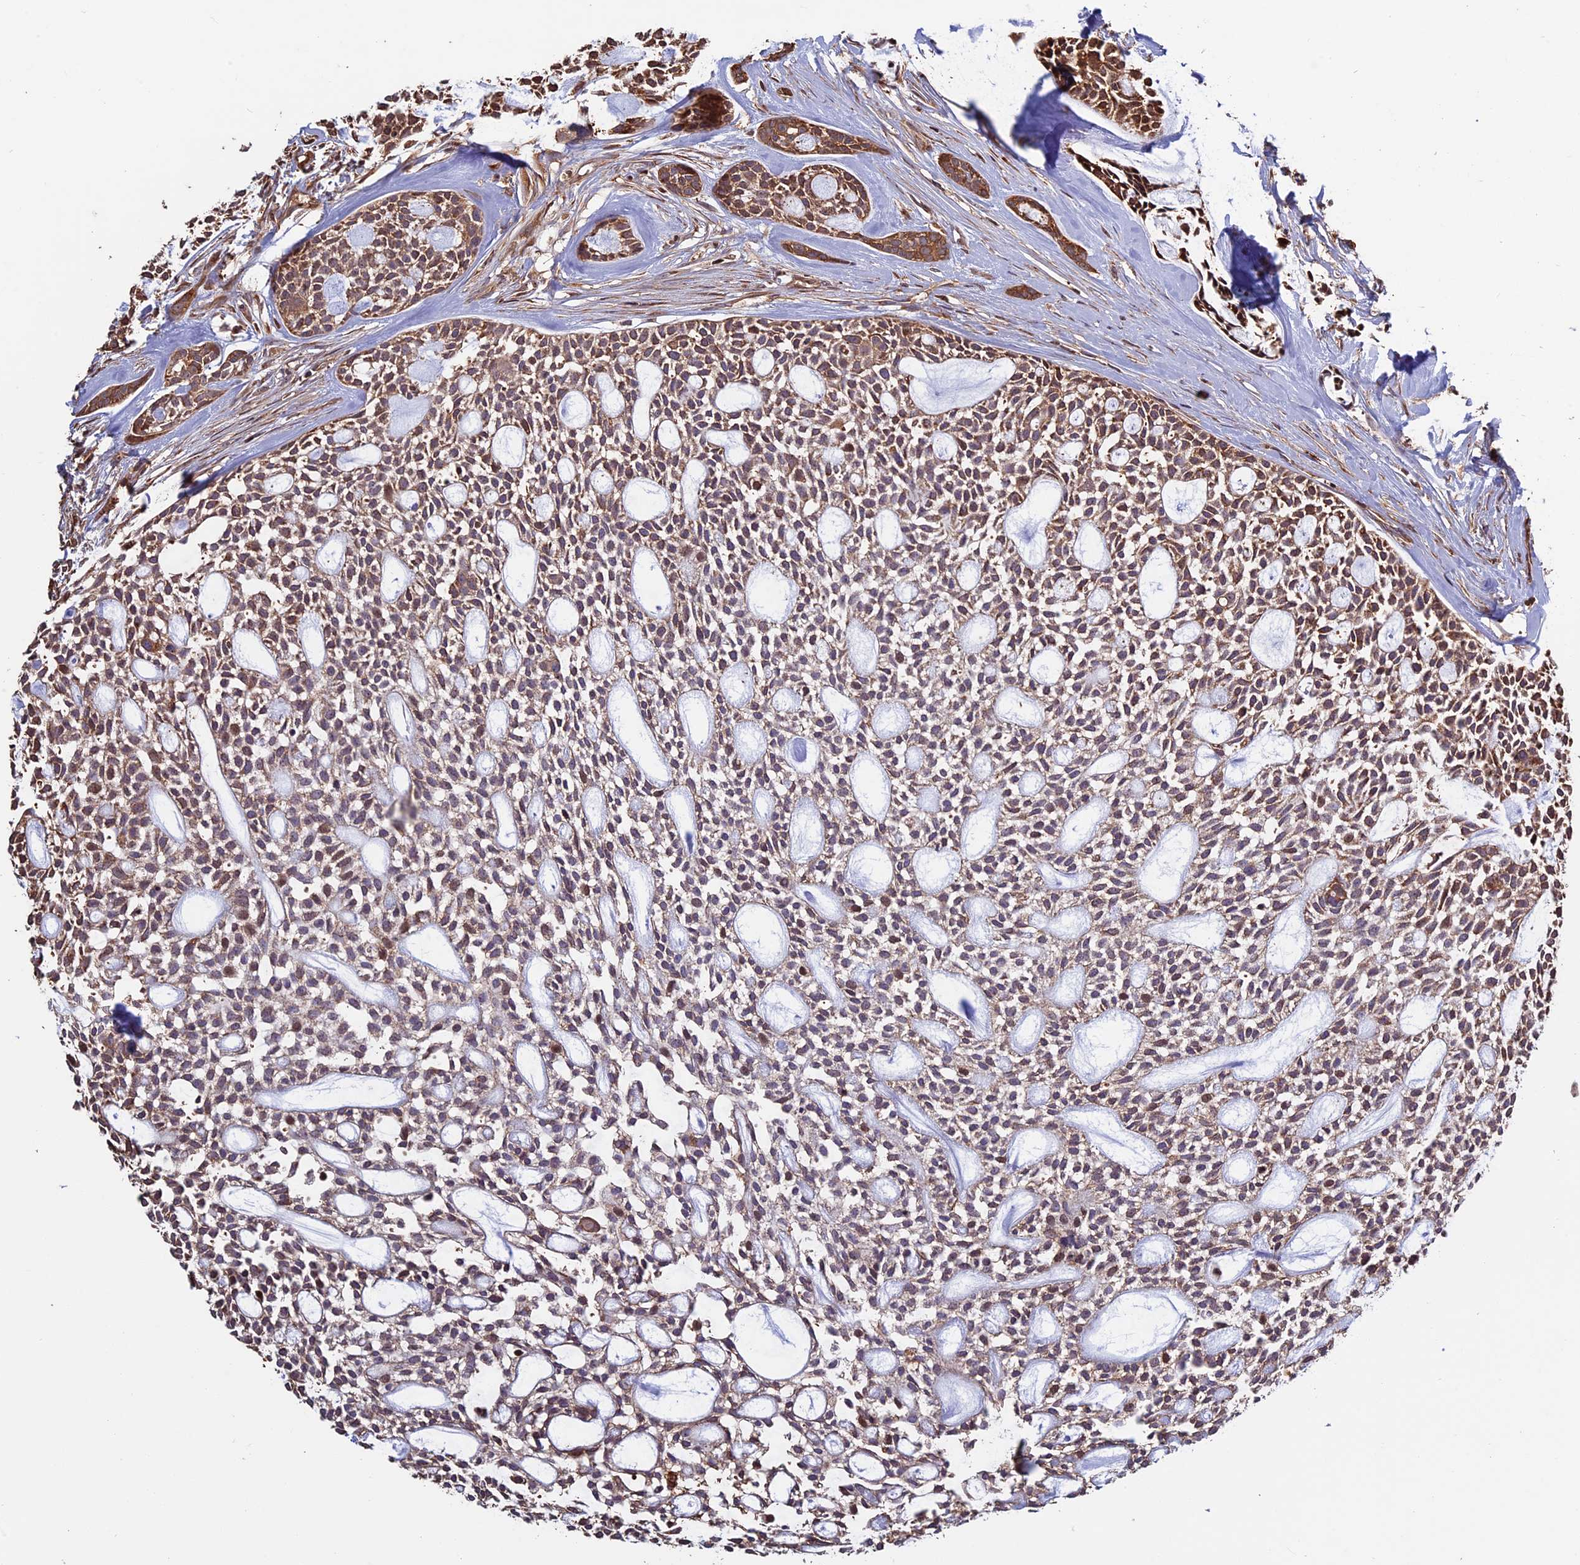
{"staining": {"intensity": "moderate", "quantity": ">75%", "location": "cytoplasmic/membranous"}, "tissue": "head and neck cancer", "cell_type": "Tumor cells", "image_type": "cancer", "snomed": [{"axis": "morphology", "description": "Adenocarcinoma, NOS"}, {"axis": "topography", "description": "Subcutis"}, {"axis": "topography", "description": "Head-Neck"}], "caption": "Head and neck cancer (adenocarcinoma) stained for a protein displays moderate cytoplasmic/membranous positivity in tumor cells. Using DAB (brown) and hematoxylin (blue) stains, captured at high magnification using brightfield microscopy.", "gene": "VWA3A", "patient": {"sex": "female", "age": 73}}